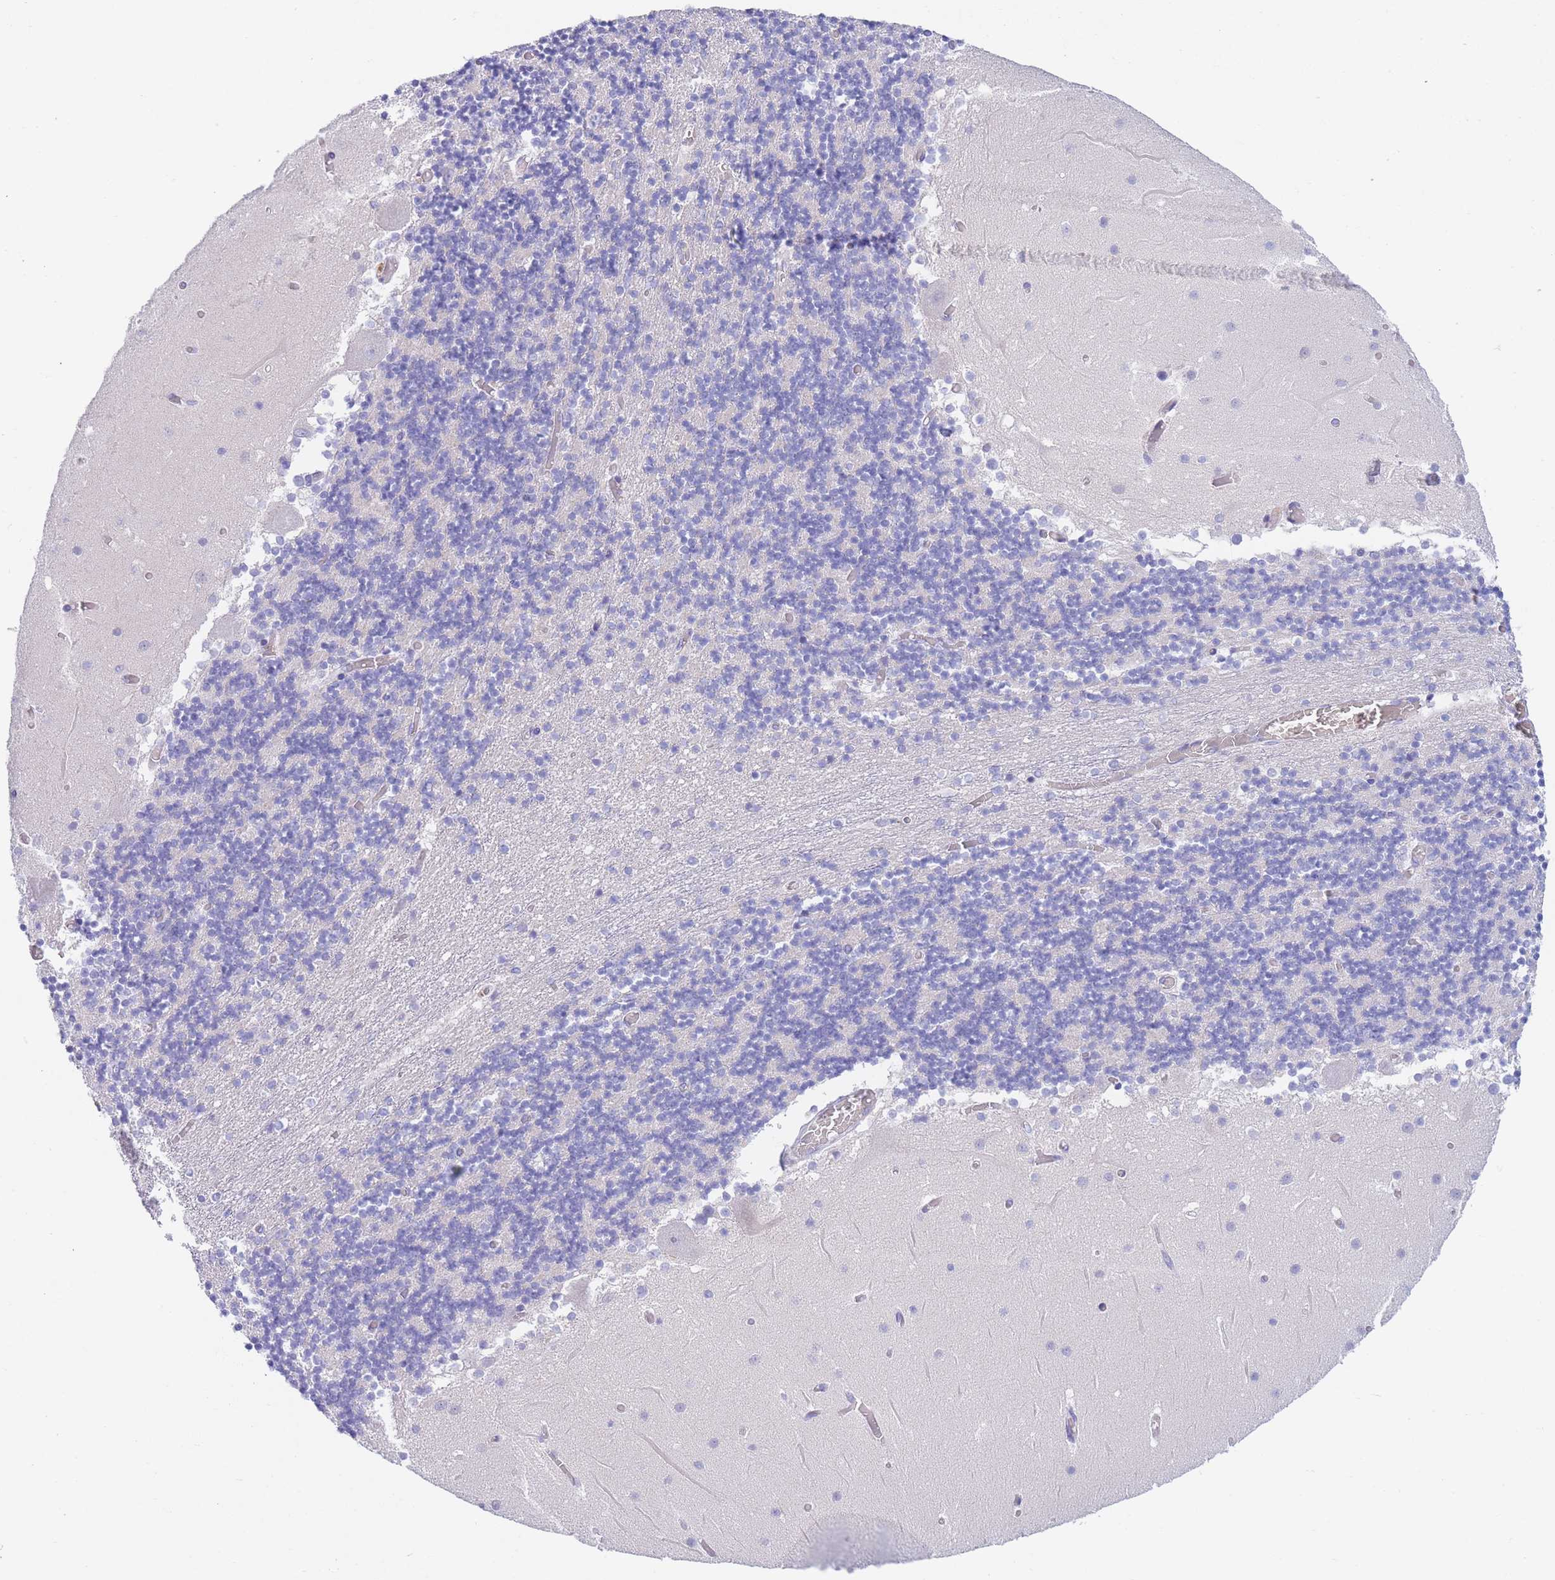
{"staining": {"intensity": "negative", "quantity": "none", "location": "none"}, "tissue": "cerebellum", "cell_type": "Cells in granular layer", "image_type": "normal", "snomed": [{"axis": "morphology", "description": "Normal tissue, NOS"}, {"axis": "topography", "description": "Cerebellum"}], "caption": "Immunohistochemistry of benign human cerebellum shows no staining in cells in granular layer. (Stains: DAB IHC with hematoxylin counter stain, Microscopy: brightfield microscopy at high magnification).", "gene": "PCDHB3", "patient": {"sex": "female", "age": 28}}